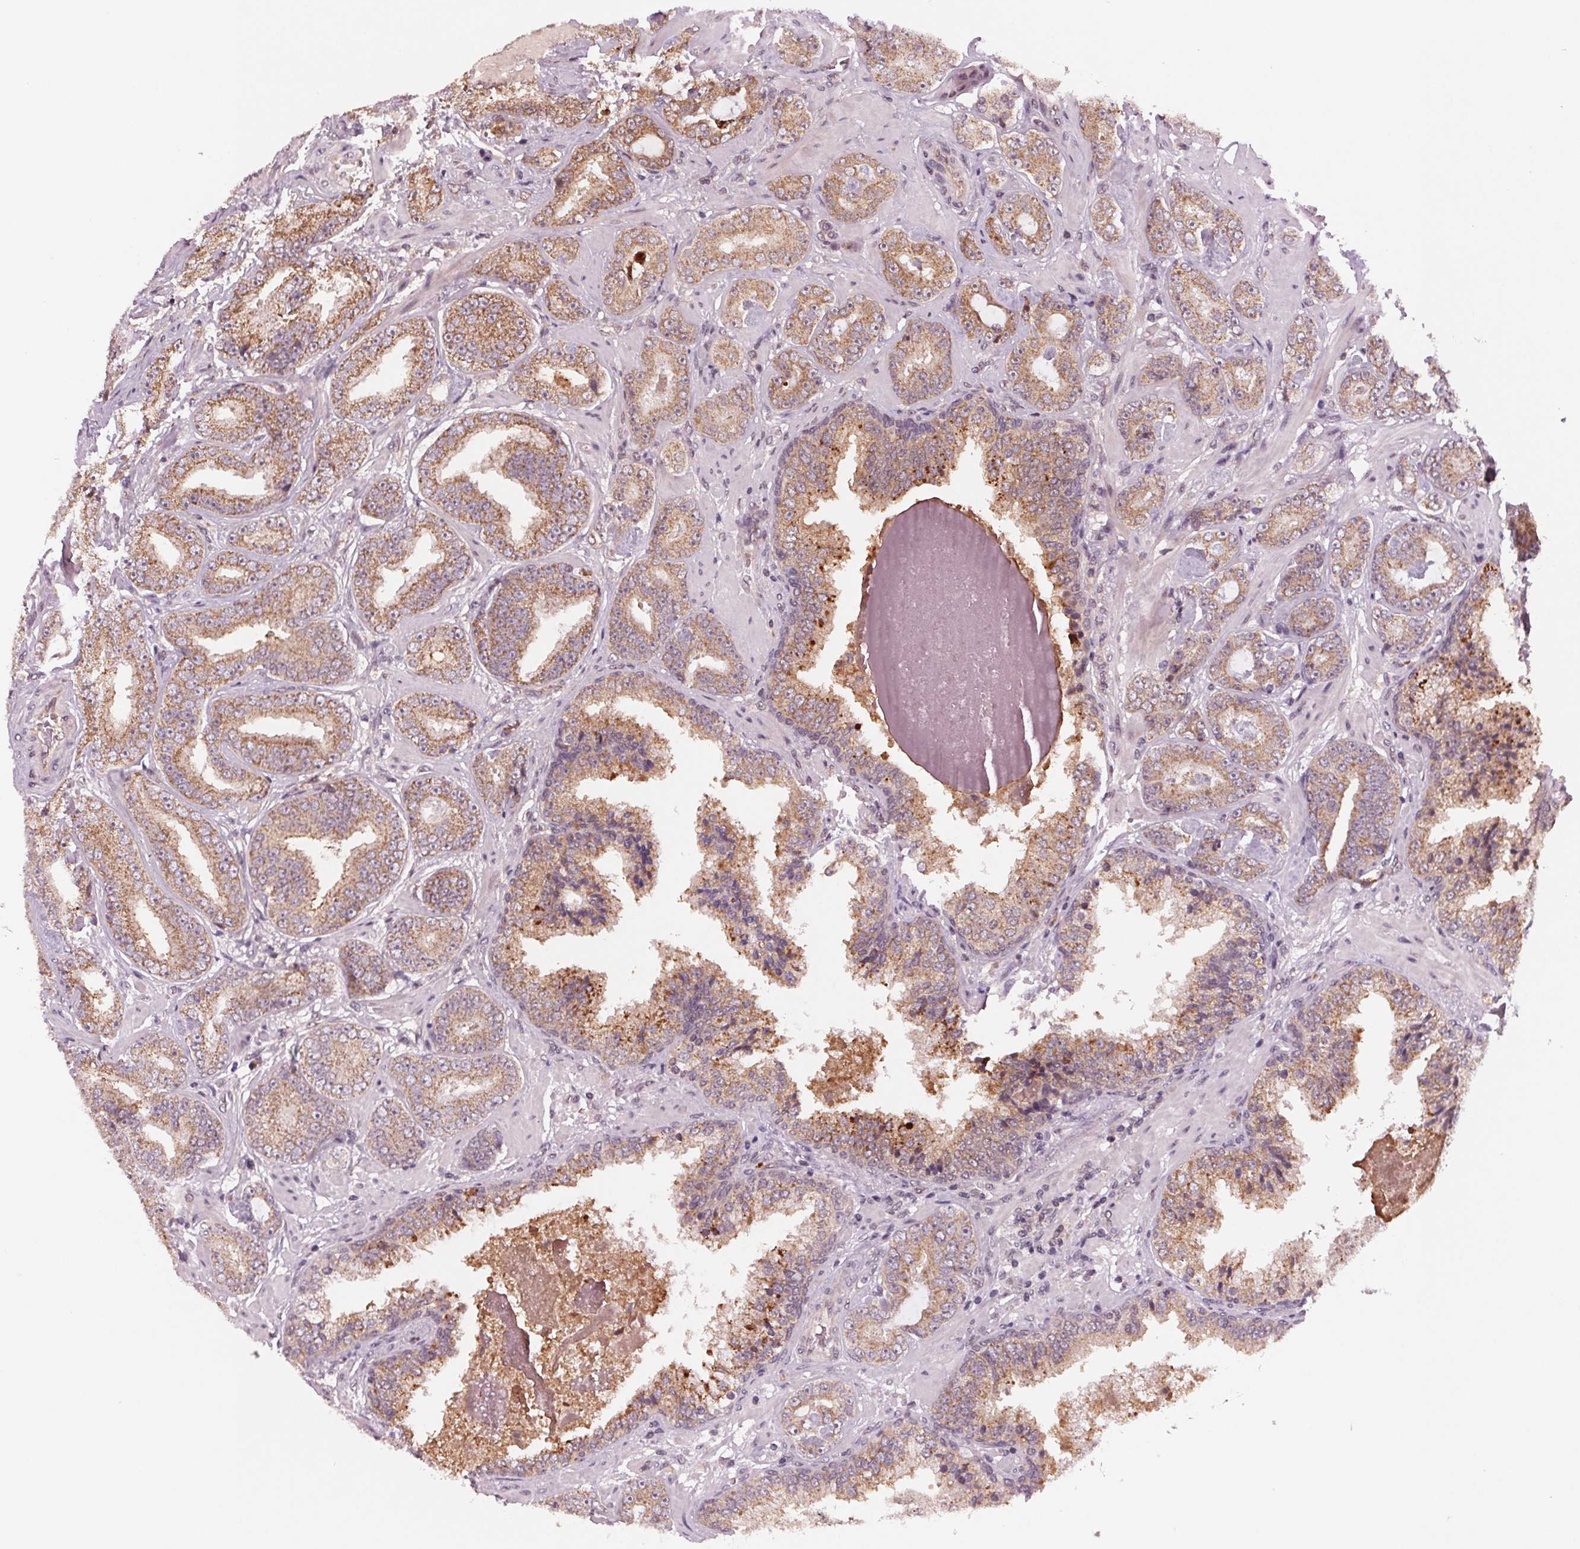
{"staining": {"intensity": "moderate", "quantity": ">75%", "location": "cytoplasmic/membranous"}, "tissue": "prostate cancer", "cell_type": "Tumor cells", "image_type": "cancer", "snomed": [{"axis": "morphology", "description": "Adenocarcinoma, Low grade"}, {"axis": "topography", "description": "Prostate"}], "caption": "Adenocarcinoma (low-grade) (prostate) tissue displays moderate cytoplasmic/membranous staining in approximately >75% of tumor cells (DAB IHC with brightfield microscopy, high magnification).", "gene": "STAT3", "patient": {"sex": "male", "age": 60}}